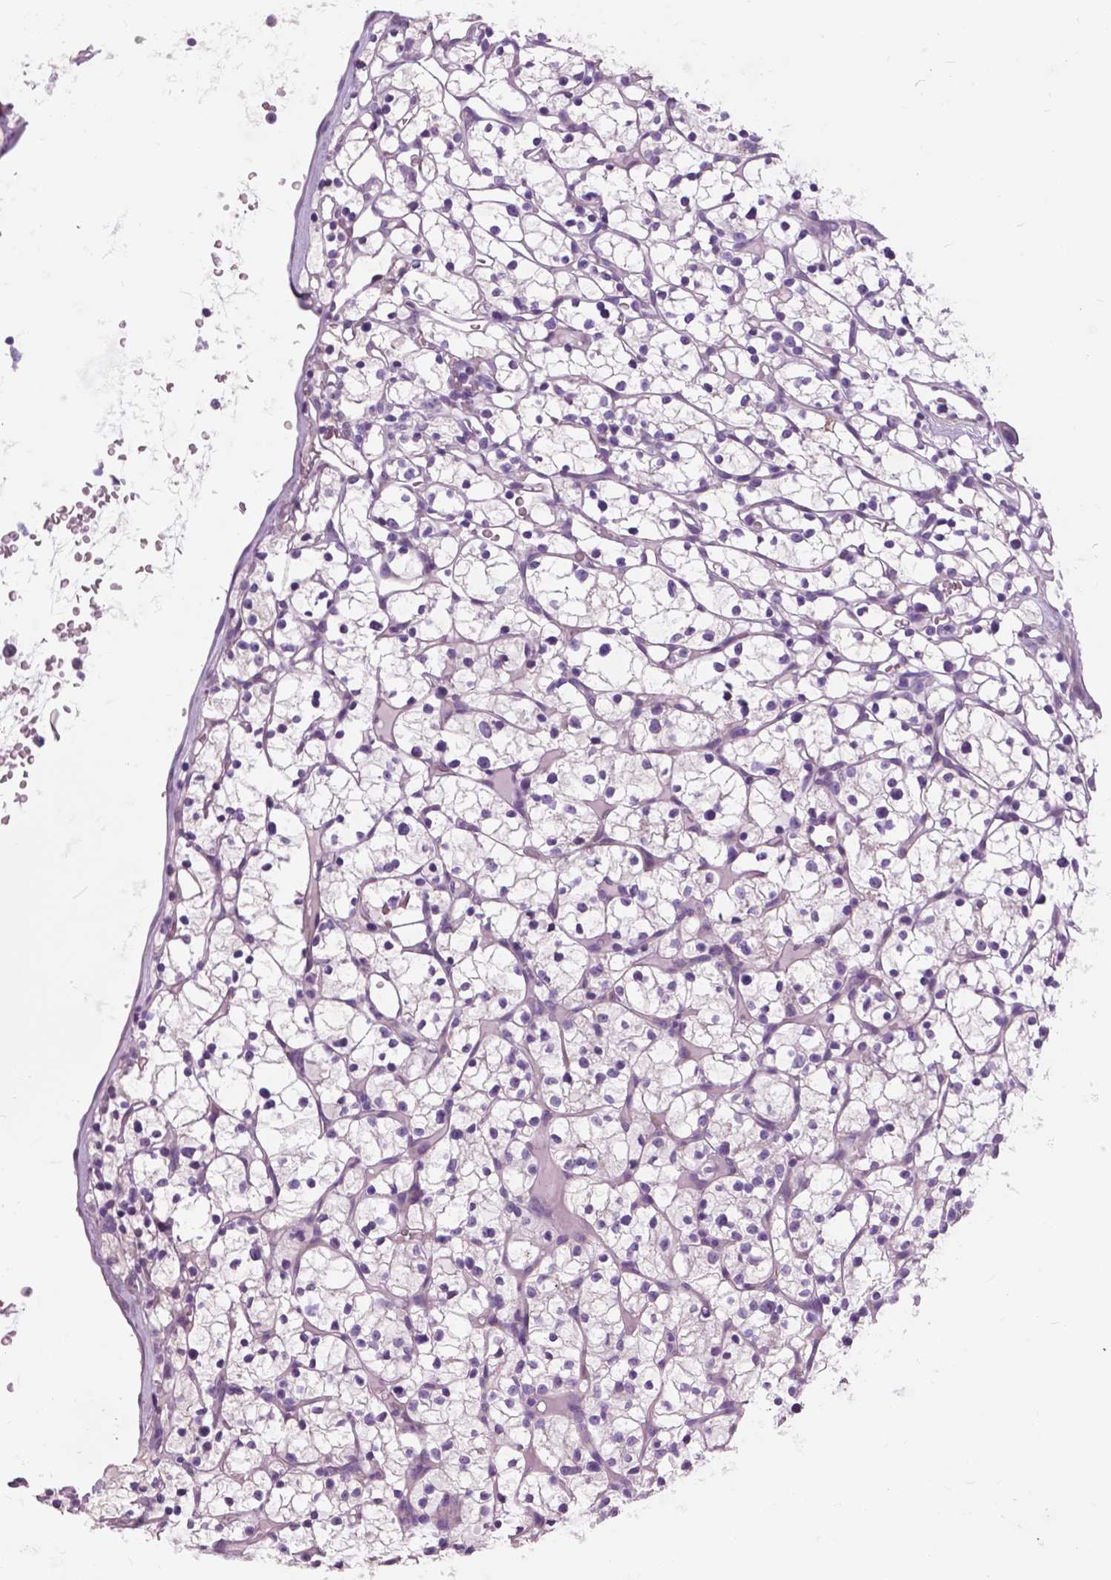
{"staining": {"intensity": "negative", "quantity": "none", "location": "none"}, "tissue": "renal cancer", "cell_type": "Tumor cells", "image_type": "cancer", "snomed": [{"axis": "morphology", "description": "Adenocarcinoma, NOS"}, {"axis": "topography", "description": "Kidney"}], "caption": "This is an immunohistochemistry (IHC) histopathology image of renal cancer (adenocarcinoma). There is no staining in tumor cells.", "gene": "SERPINI1", "patient": {"sex": "female", "age": 64}}